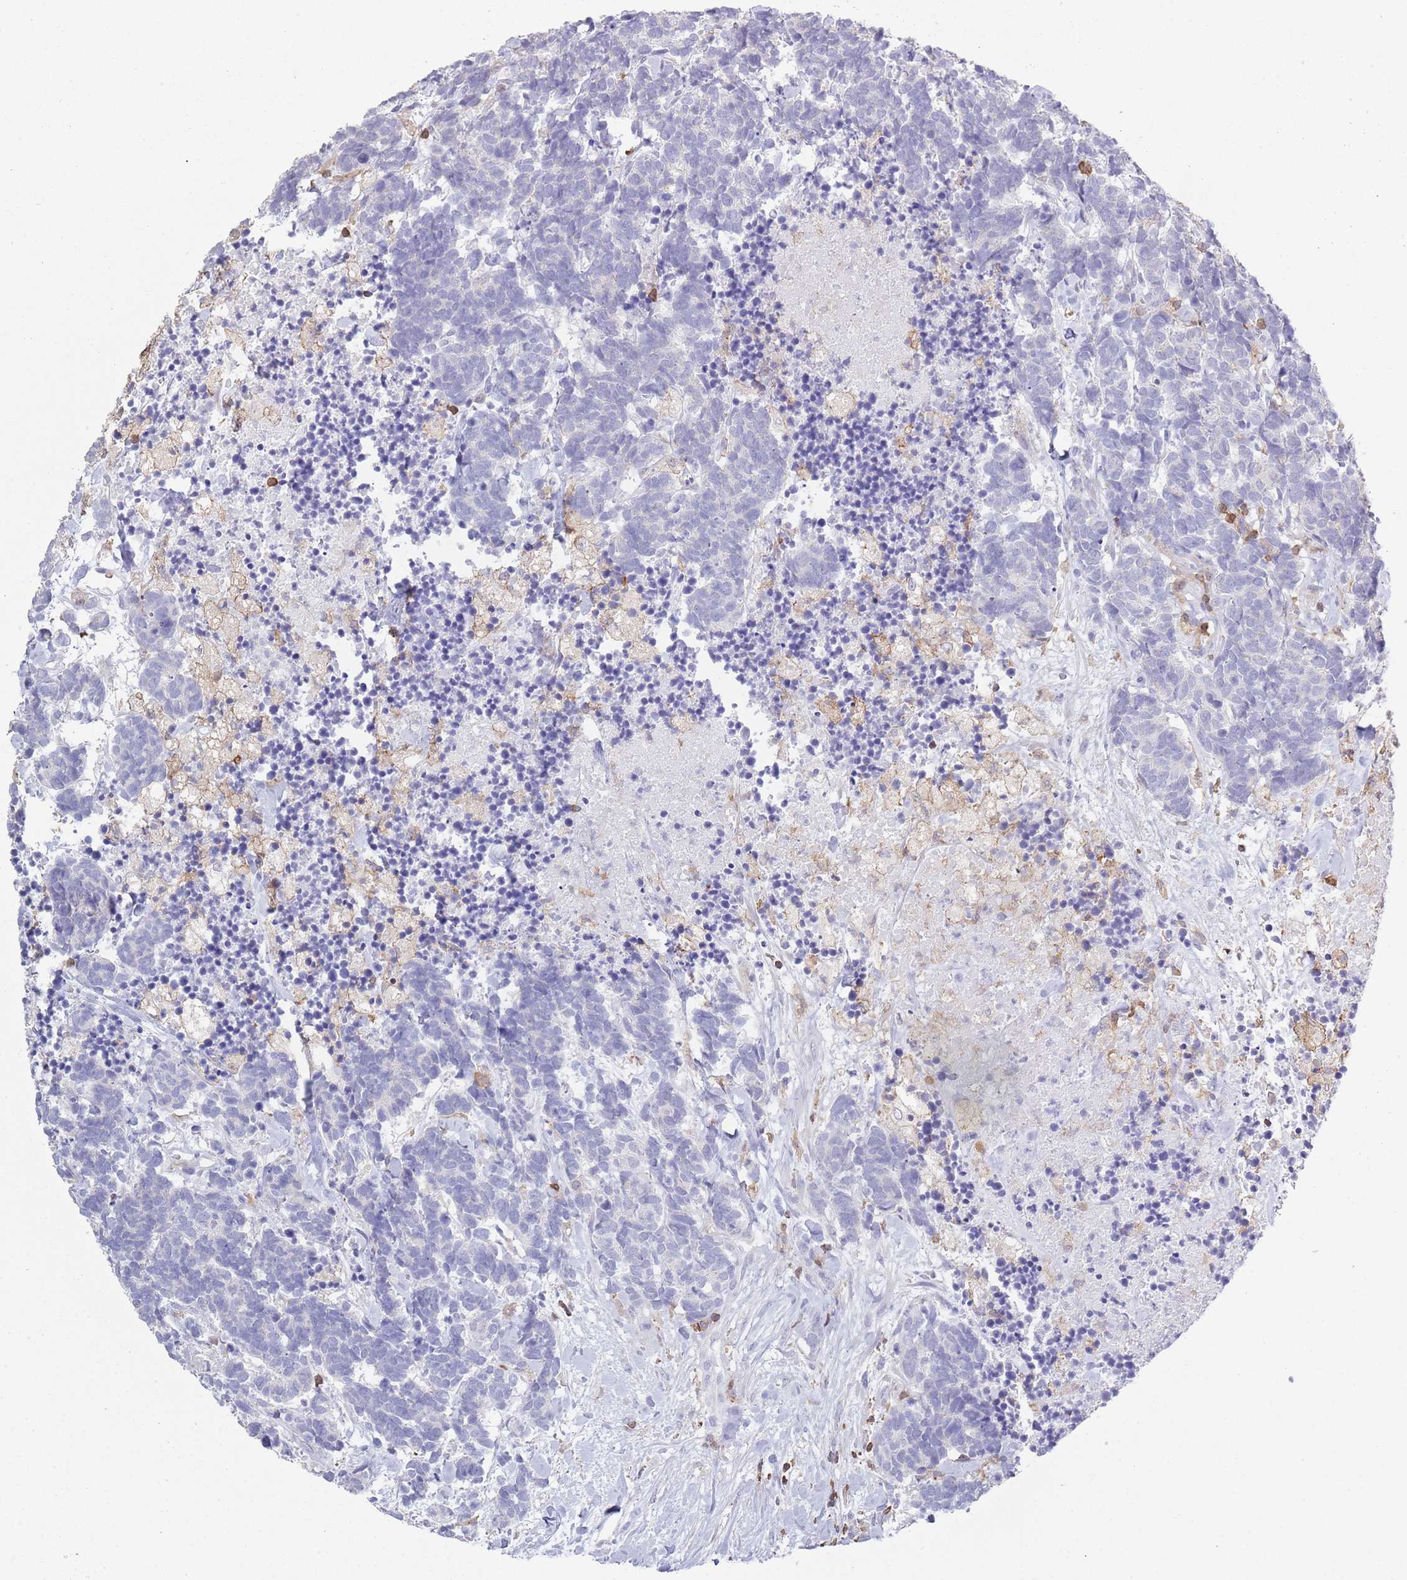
{"staining": {"intensity": "negative", "quantity": "none", "location": "none"}, "tissue": "carcinoid", "cell_type": "Tumor cells", "image_type": "cancer", "snomed": [{"axis": "morphology", "description": "Carcinoma, NOS"}, {"axis": "morphology", "description": "Carcinoid, malignant, NOS"}, {"axis": "topography", "description": "Prostate"}], "caption": "A high-resolution image shows IHC staining of carcinoid, which demonstrates no significant staining in tumor cells.", "gene": "LPXN", "patient": {"sex": "male", "age": 57}}